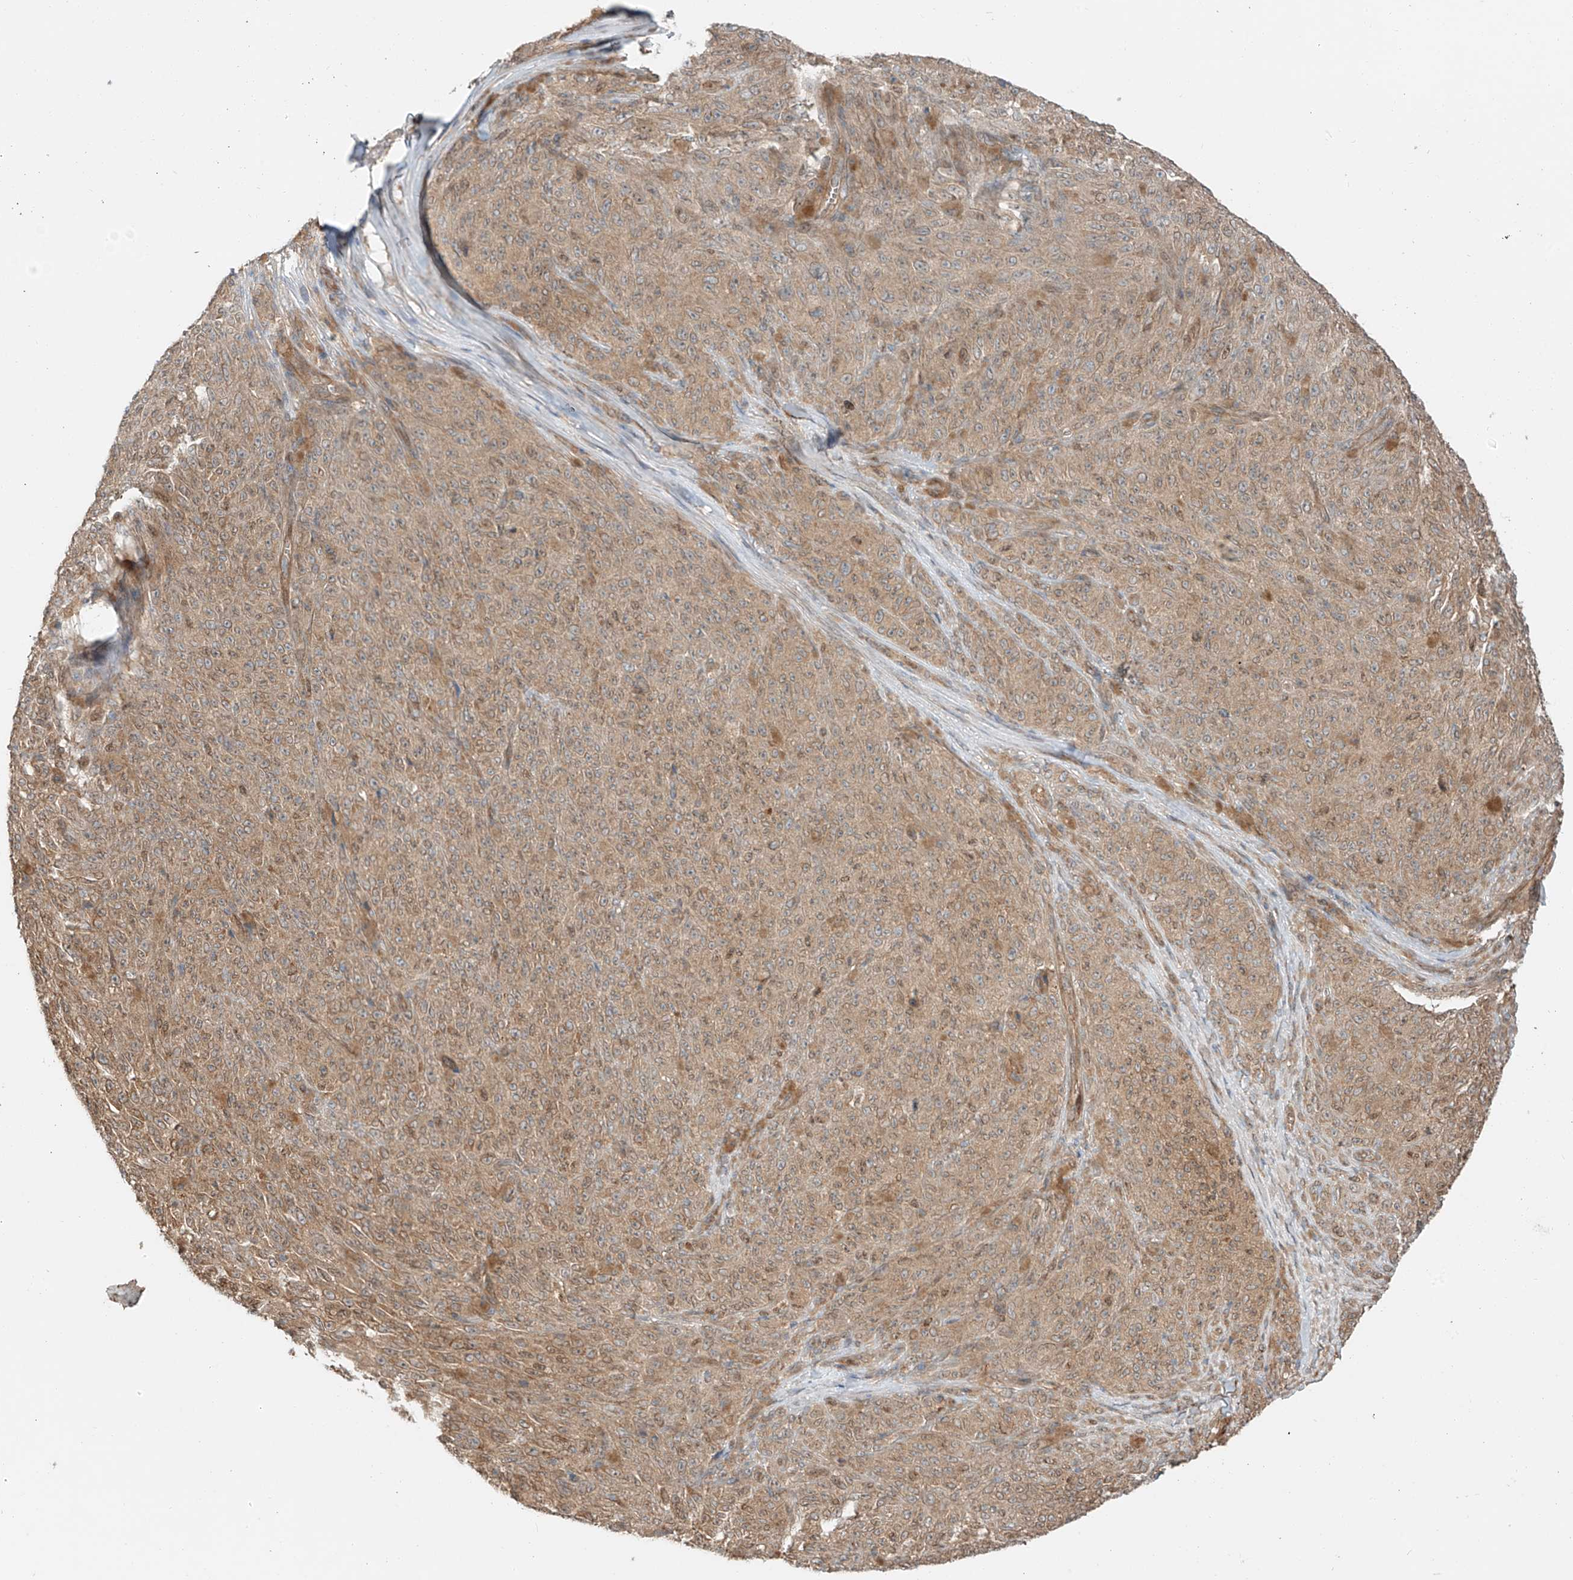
{"staining": {"intensity": "moderate", "quantity": ">75%", "location": "cytoplasmic/membranous"}, "tissue": "melanoma", "cell_type": "Tumor cells", "image_type": "cancer", "snomed": [{"axis": "morphology", "description": "Malignant melanoma, NOS"}, {"axis": "topography", "description": "Skin"}], "caption": "Protein staining of melanoma tissue displays moderate cytoplasmic/membranous expression in approximately >75% of tumor cells. (Brightfield microscopy of DAB IHC at high magnification).", "gene": "CEP162", "patient": {"sex": "female", "age": 82}}